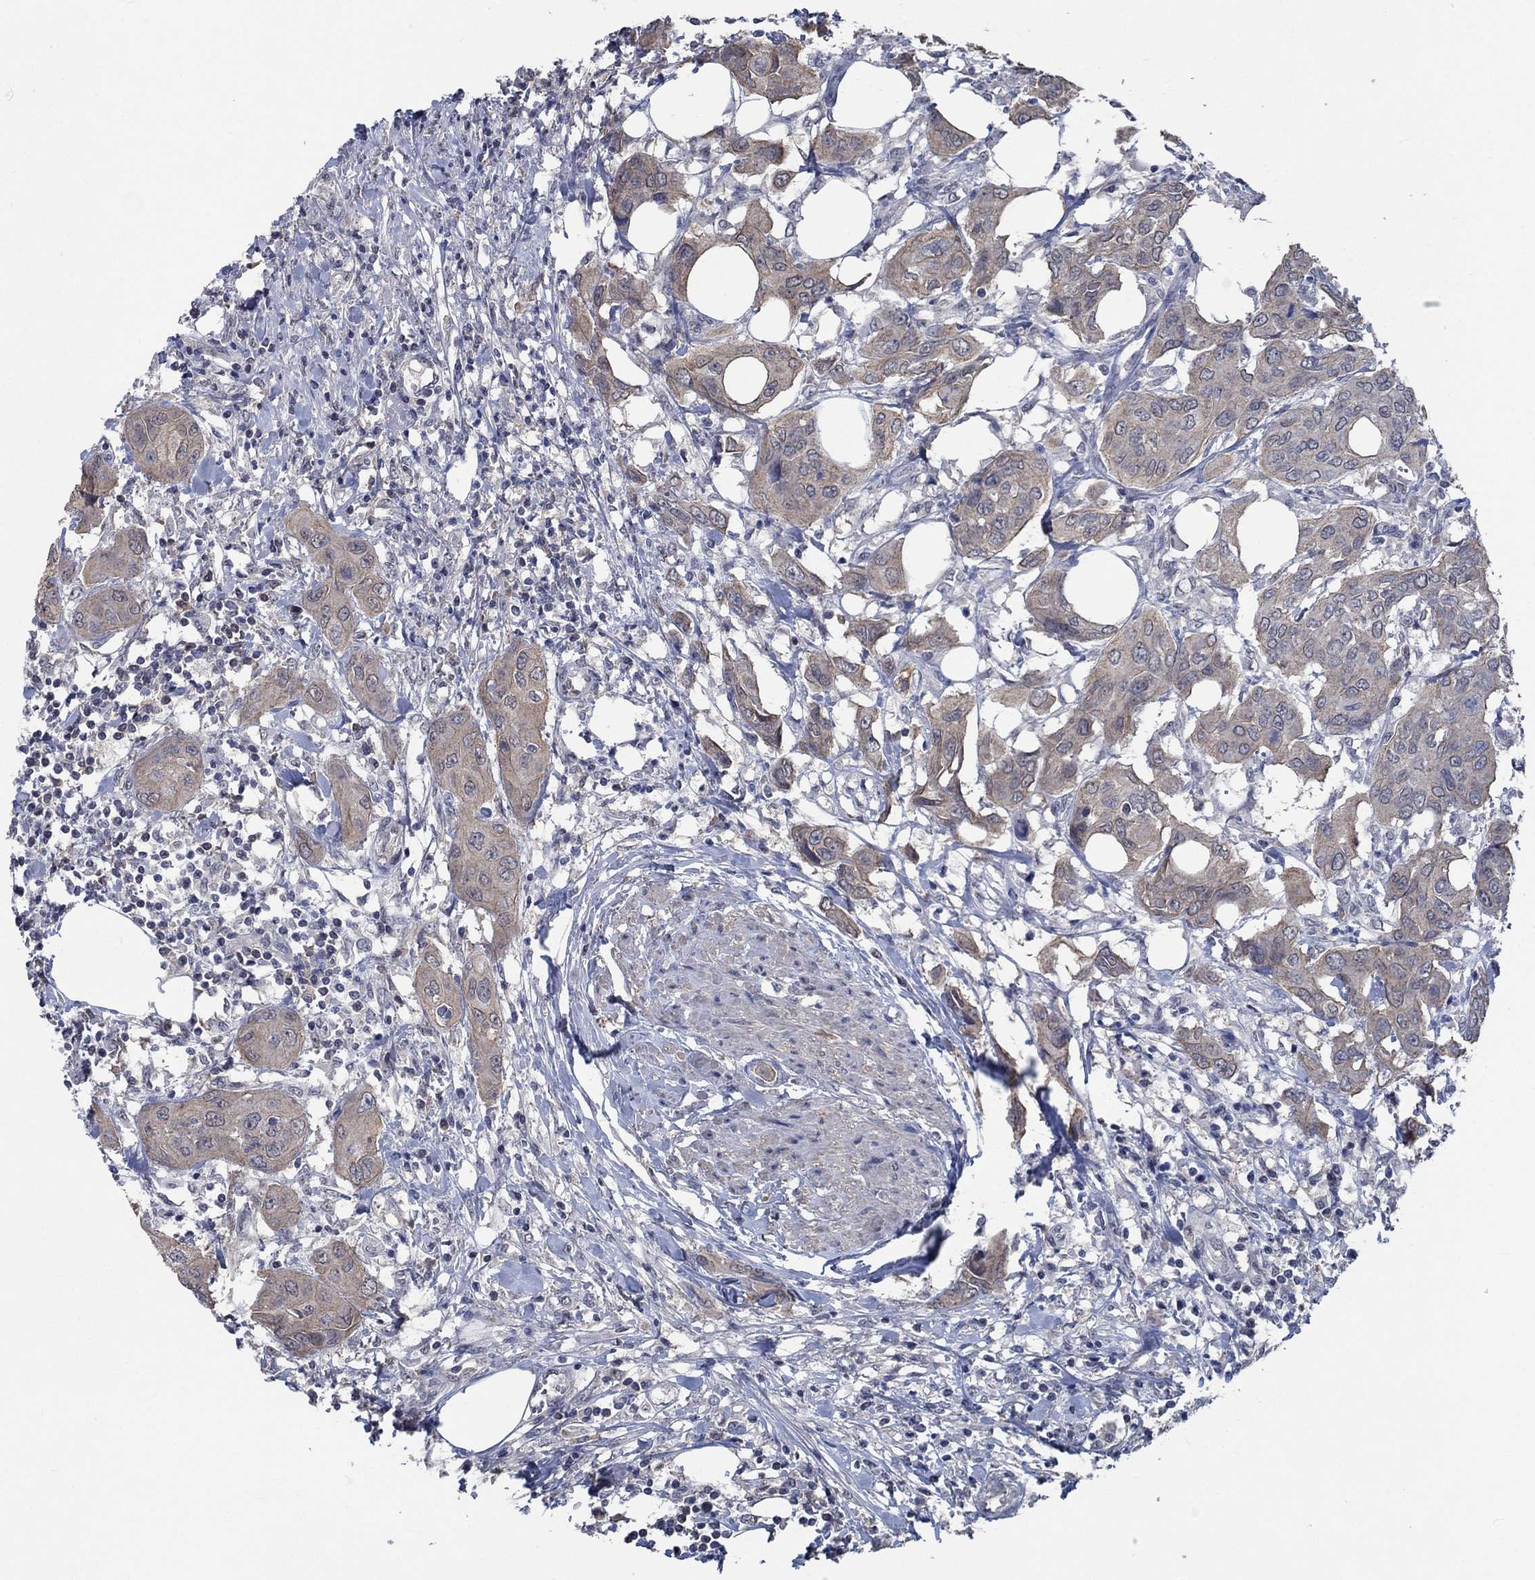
{"staining": {"intensity": "weak", "quantity": ">75%", "location": "cytoplasmic/membranous"}, "tissue": "urothelial cancer", "cell_type": "Tumor cells", "image_type": "cancer", "snomed": [{"axis": "morphology", "description": "Urothelial carcinoma, NOS"}, {"axis": "morphology", "description": "Urothelial carcinoma, High grade"}, {"axis": "topography", "description": "Urinary bladder"}], "caption": "Weak cytoplasmic/membranous expression is present in about >75% of tumor cells in high-grade urothelial carcinoma. The protein of interest is stained brown, and the nuclei are stained in blue (DAB IHC with brightfield microscopy, high magnification).", "gene": "OBSCN", "patient": {"sex": "male", "age": 63}}